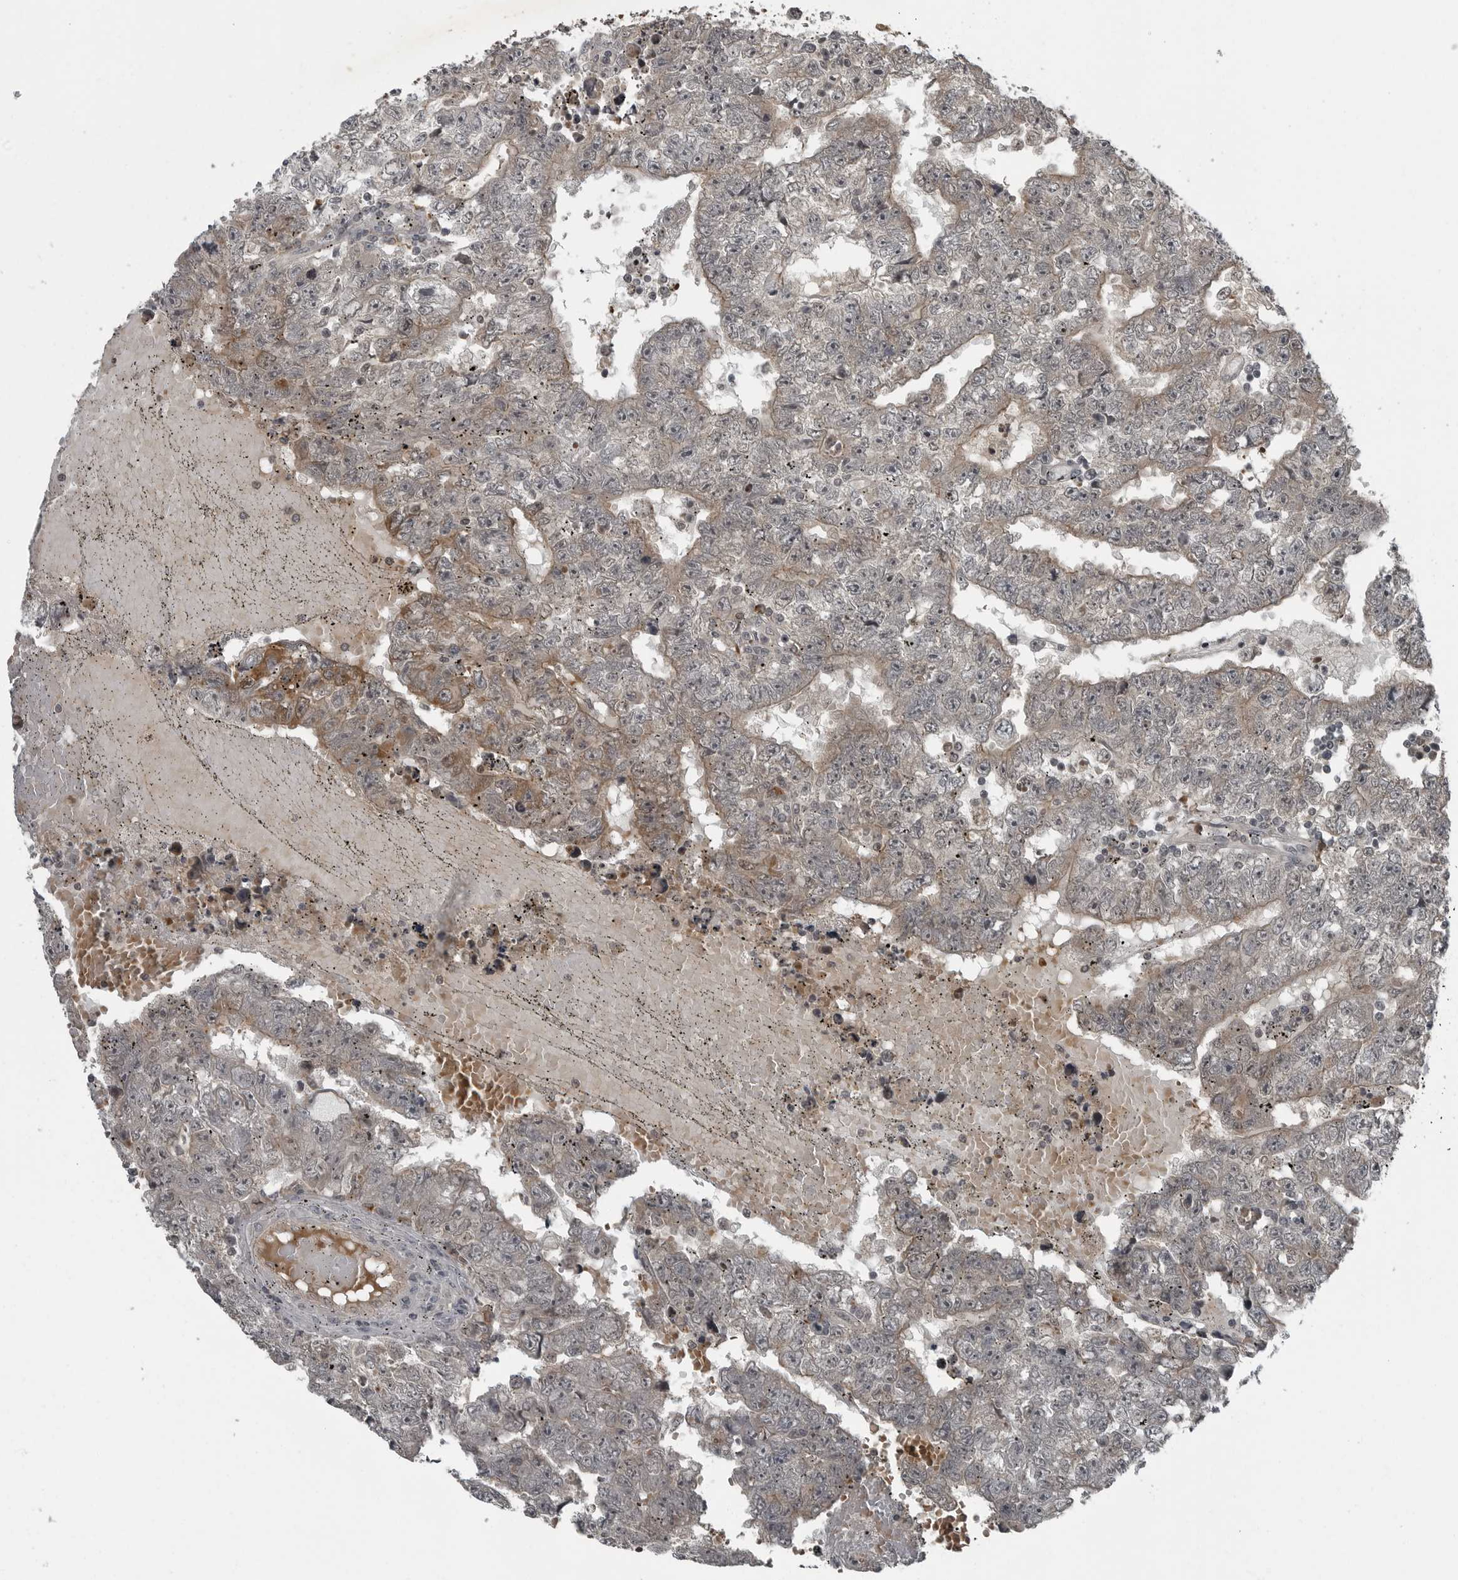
{"staining": {"intensity": "weak", "quantity": ">75%", "location": "cytoplasmic/membranous"}, "tissue": "testis cancer", "cell_type": "Tumor cells", "image_type": "cancer", "snomed": [{"axis": "morphology", "description": "Carcinoma, Embryonal, NOS"}, {"axis": "topography", "description": "Testis"}], "caption": "Protein staining of embryonal carcinoma (testis) tissue exhibits weak cytoplasmic/membranous expression in about >75% of tumor cells.", "gene": "GAK", "patient": {"sex": "male", "age": 25}}